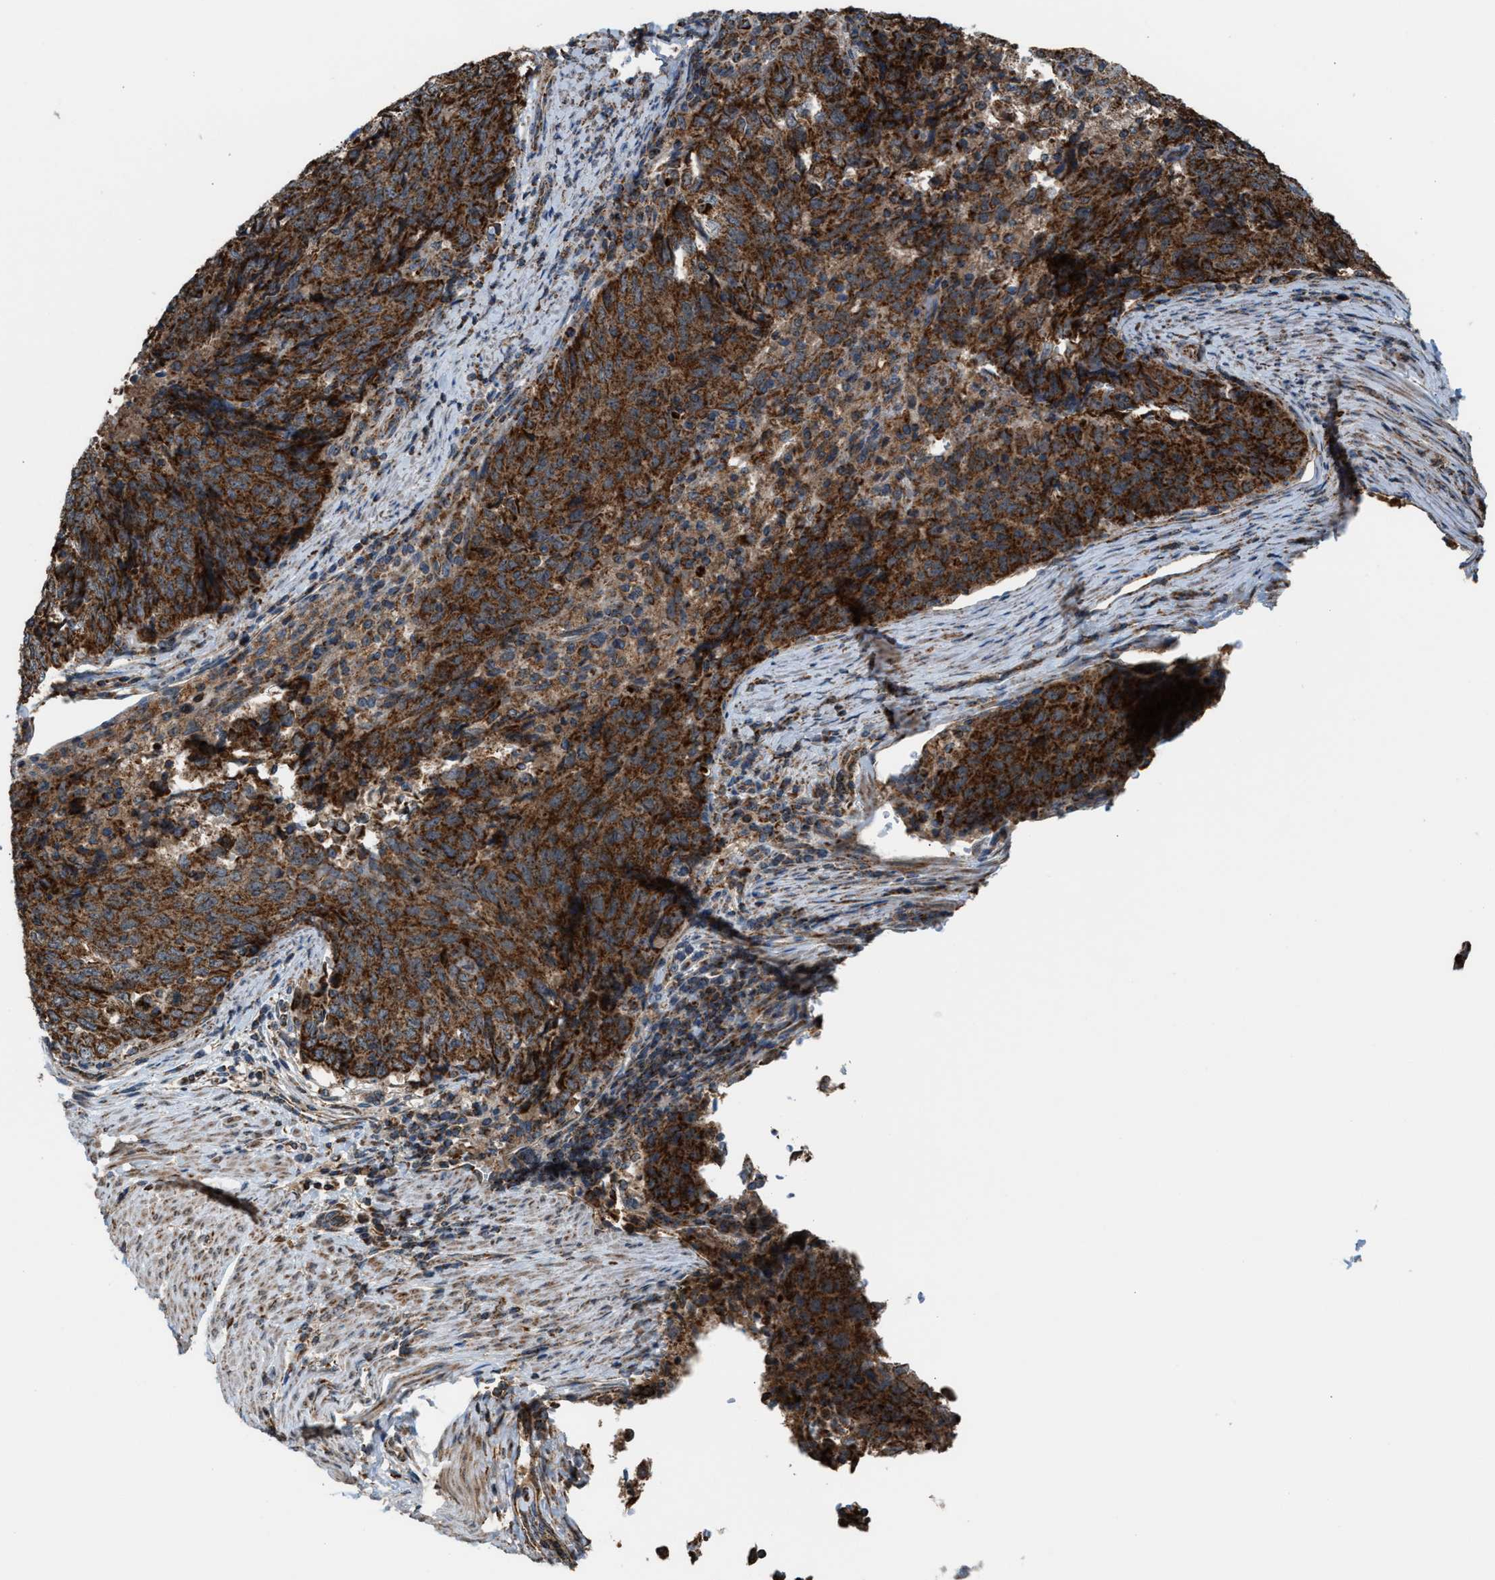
{"staining": {"intensity": "strong", "quantity": ">75%", "location": "cytoplasmic/membranous"}, "tissue": "endometrial cancer", "cell_type": "Tumor cells", "image_type": "cancer", "snomed": [{"axis": "morphology", "description": "Adenocarcinoma, NOS"}, {"axis": "topography", "description": "Endometrium"}], "caption": "A histopathology image of human endometrial adenocarcinoma stained for a protein reveals strong cytoplasmic/membranous brown staining in tumor cells.", "gene": "SGSM2", "patient": {"sex": "female", "age": 80}}